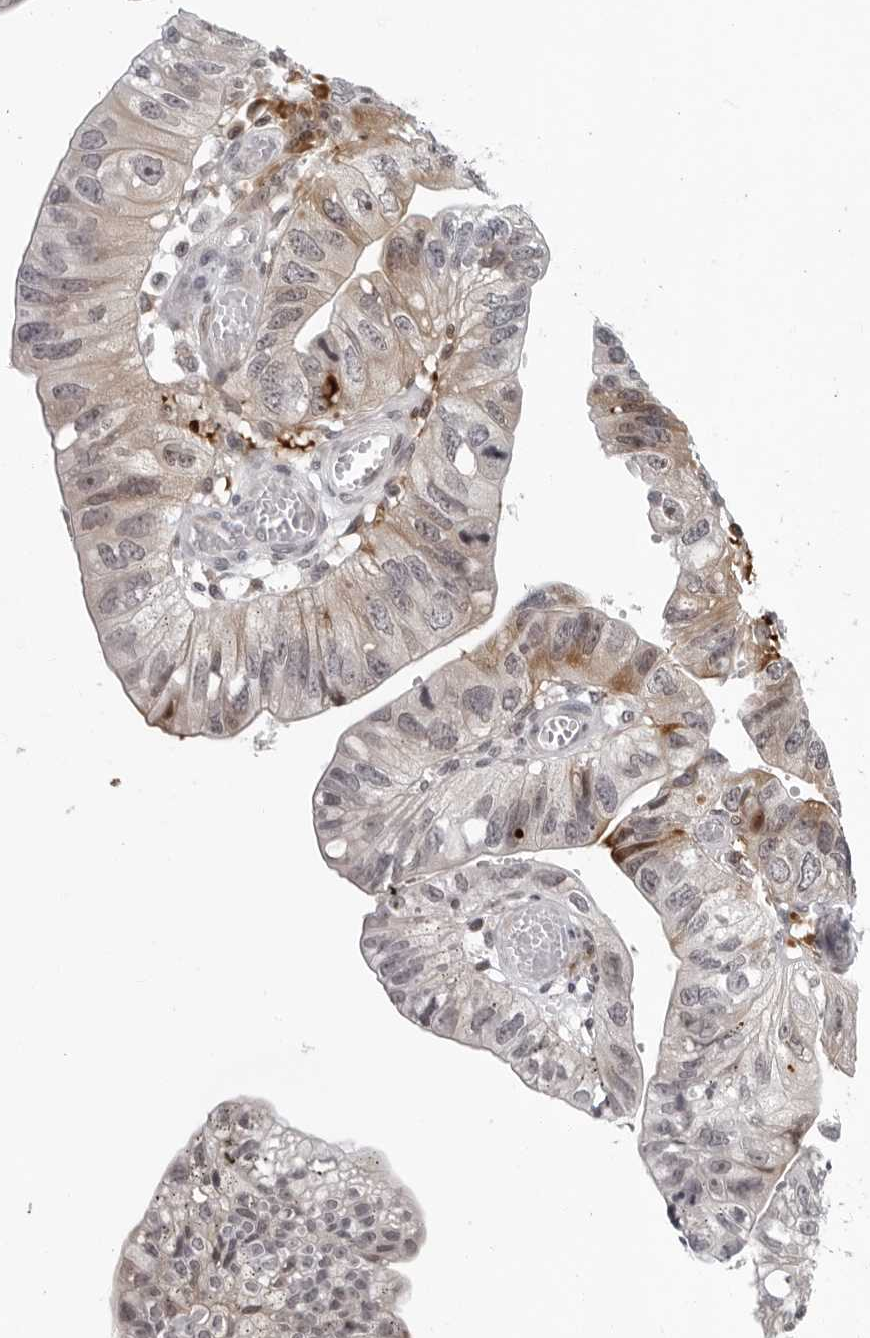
{"staining": {"intensity": "moderate", "quantity": ">75%", "location": "cytoplasmic/membranous"}, "tissue": "stomach cancer", "cell_type": "Tumor cells", "image_type": "cancer", "snomed": [{"axis": "morphology", "description": "Adenocarcinoma, NOS"}, {"axis": "topography", "description": "Stomach"}], "caption": "Protein expression analysis of stomach cancer (adenocarcinoma) reveals moderate cytoplasmic/membranous expression in approximately >75% of tumor cells.", "gene": "PIP4K2C", "patient": {"sex": "male", "age": 59}}